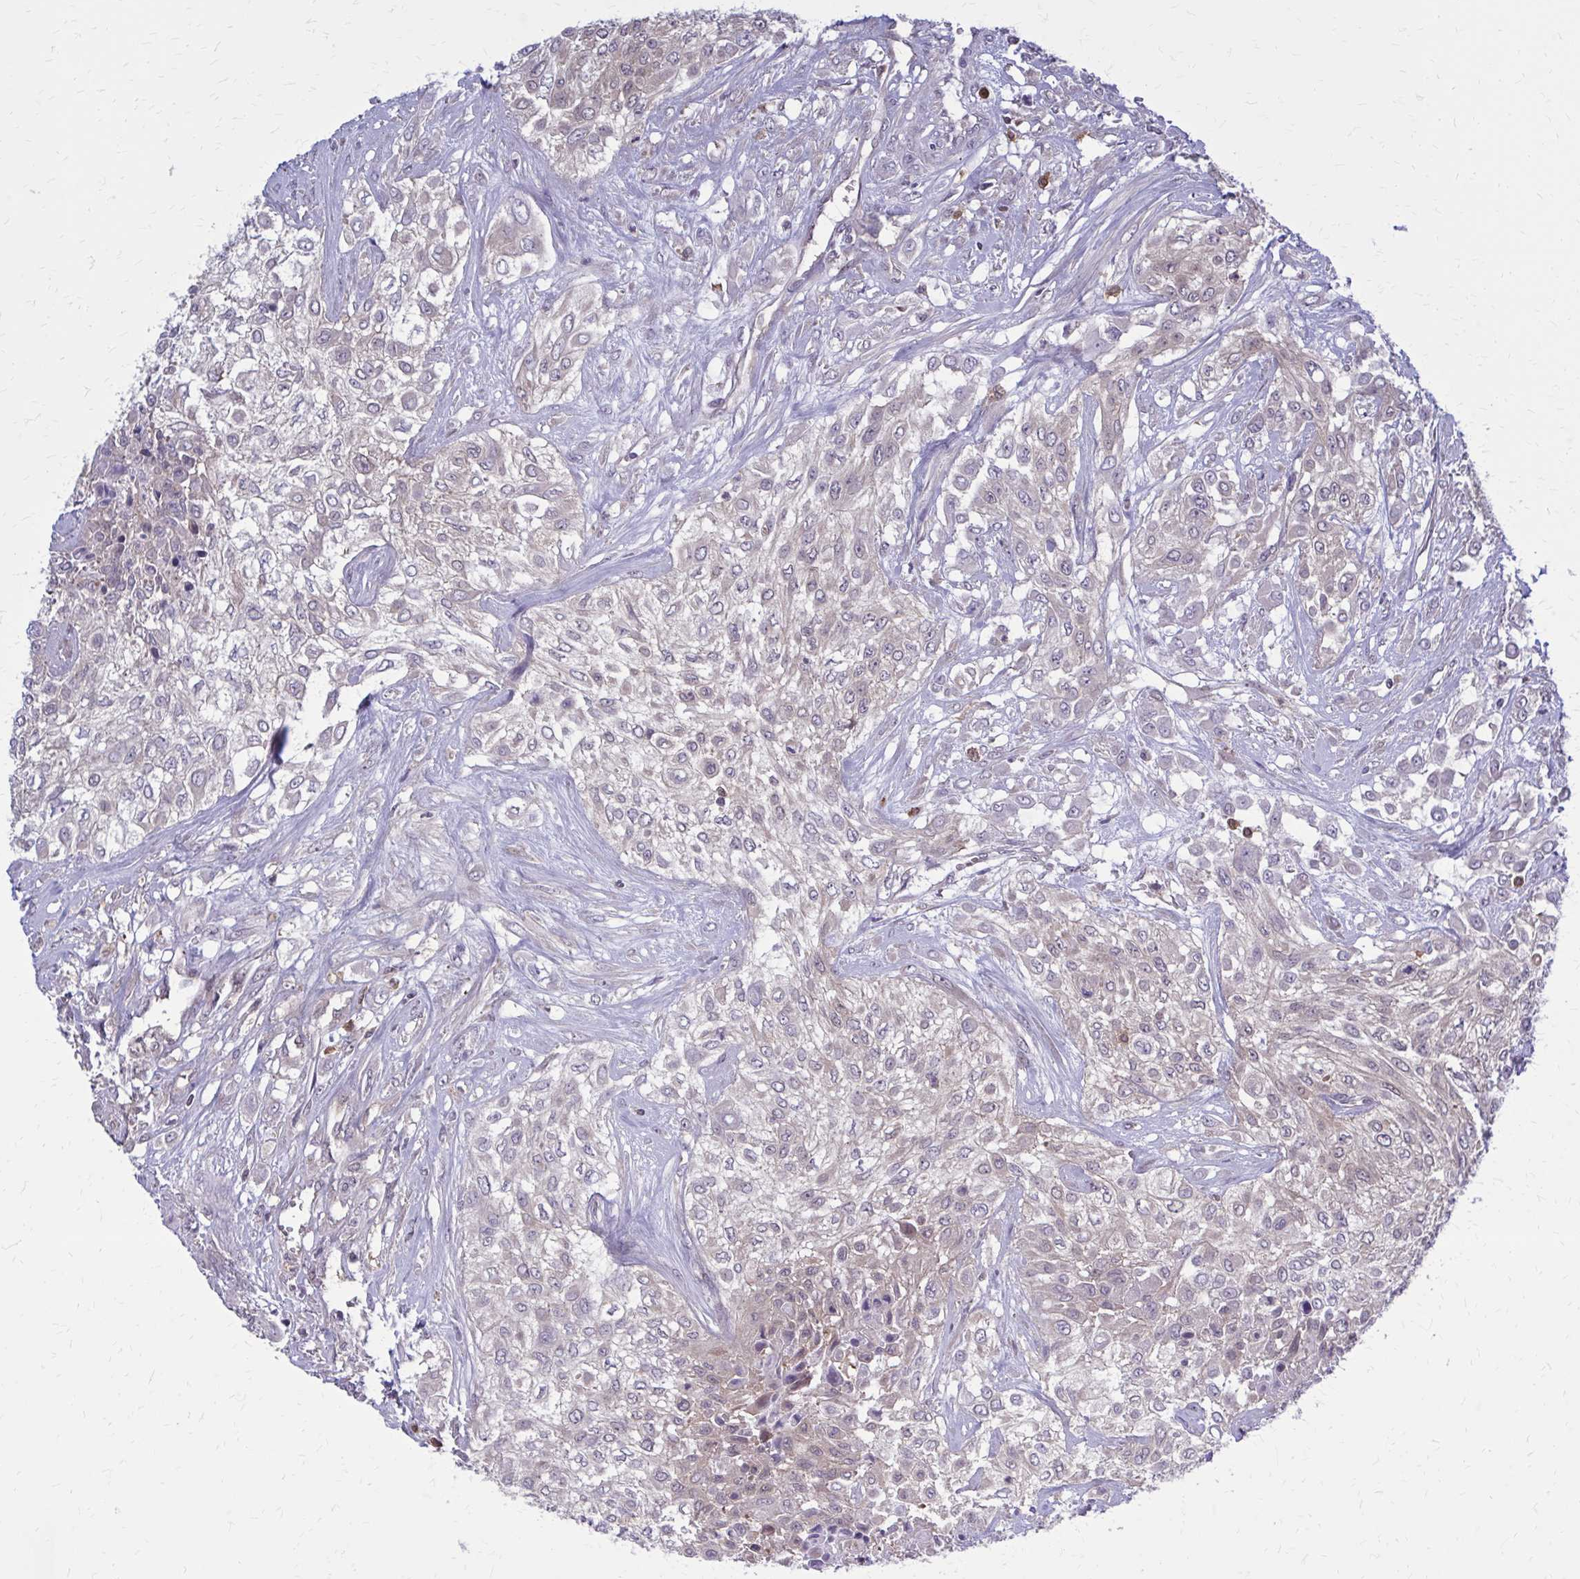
{"staining": {"intensity": "negative", "quantity": "none", "location": "none"}, "tissue": "urothelial cancer", "cell_type": "Tumor cells", "image_type": "cancer", "snomed": [{"axis": "morphology", "description": "Urothelial carcinoma, High grade"}, {"axis": "topography", "description": "Urinary bladder"}], "caption": "There is no significant positivity in tumor cells of high-grade urothelial carcinoma.", "gene": "DBI", "patient": {"sex": "male", "age": 67}}